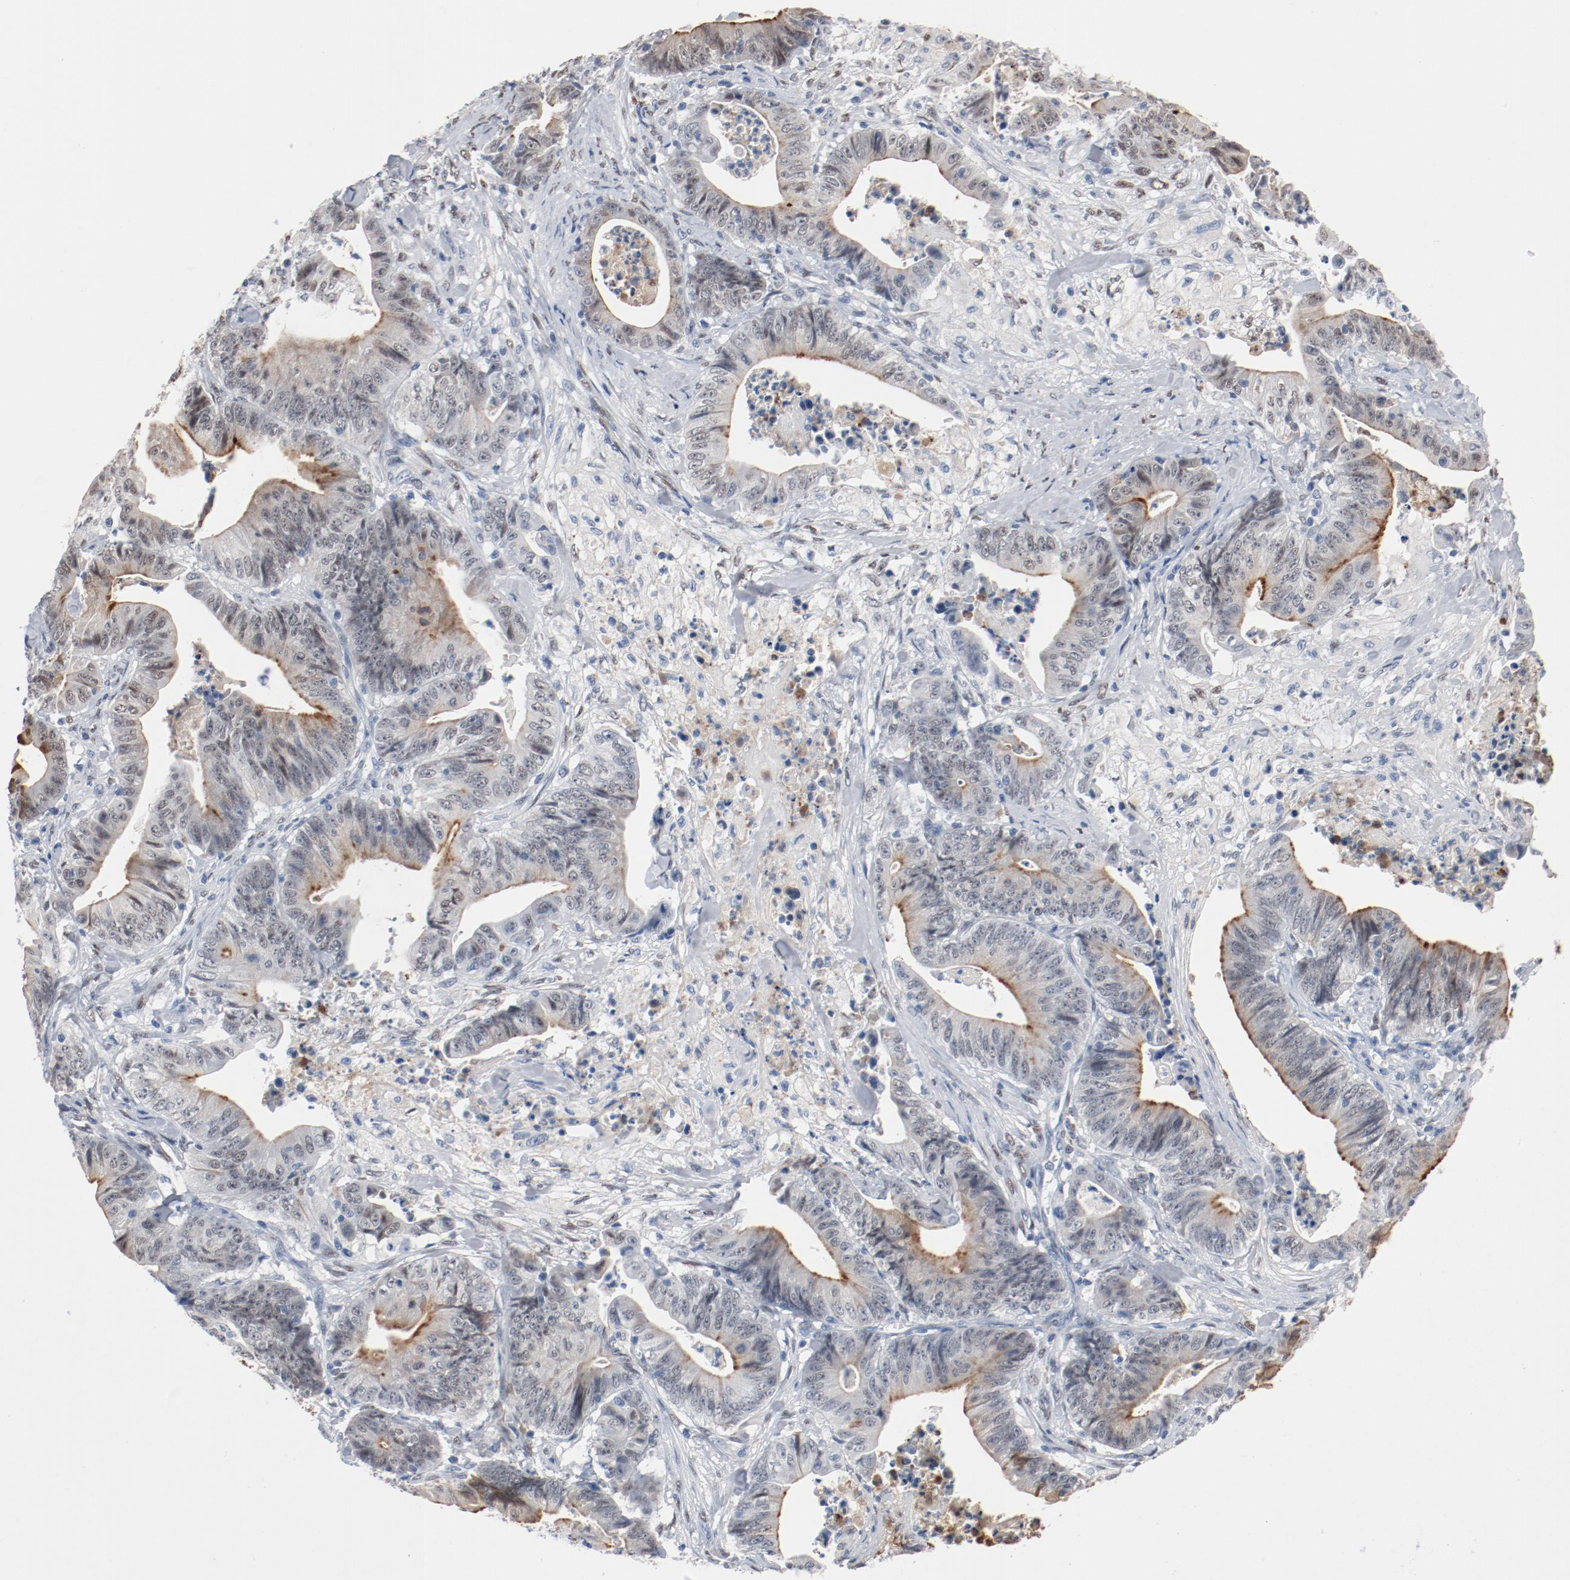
{"staining": {"intensity": "weak", "quantity": "<25%", "location": "nuclear"}, "tissue": "stomach cancer", "cell_type": "Tumor cells", "image_type": "cancer", "snomed": [{"axis": "morphology", "description": "Adenocarcinoma, NOS"}, {"axis": "topography", "description": "Stomach, lower"}], "caption": "High magnification brightfield microscopy of stomach adenocarcinoma stained with DAB (3,3'-diaminobenzidine) (brown) and counterstained with hematoxylin (blue): tumor cells show no significant expression. The staining is performed using DAB (3,3'-diaminobenzidine) brown chromogen with nuclei counter-stained in using hematoxylin.", "gene": "FOXP1", "patient": {"sex": "female", "age": 86}}